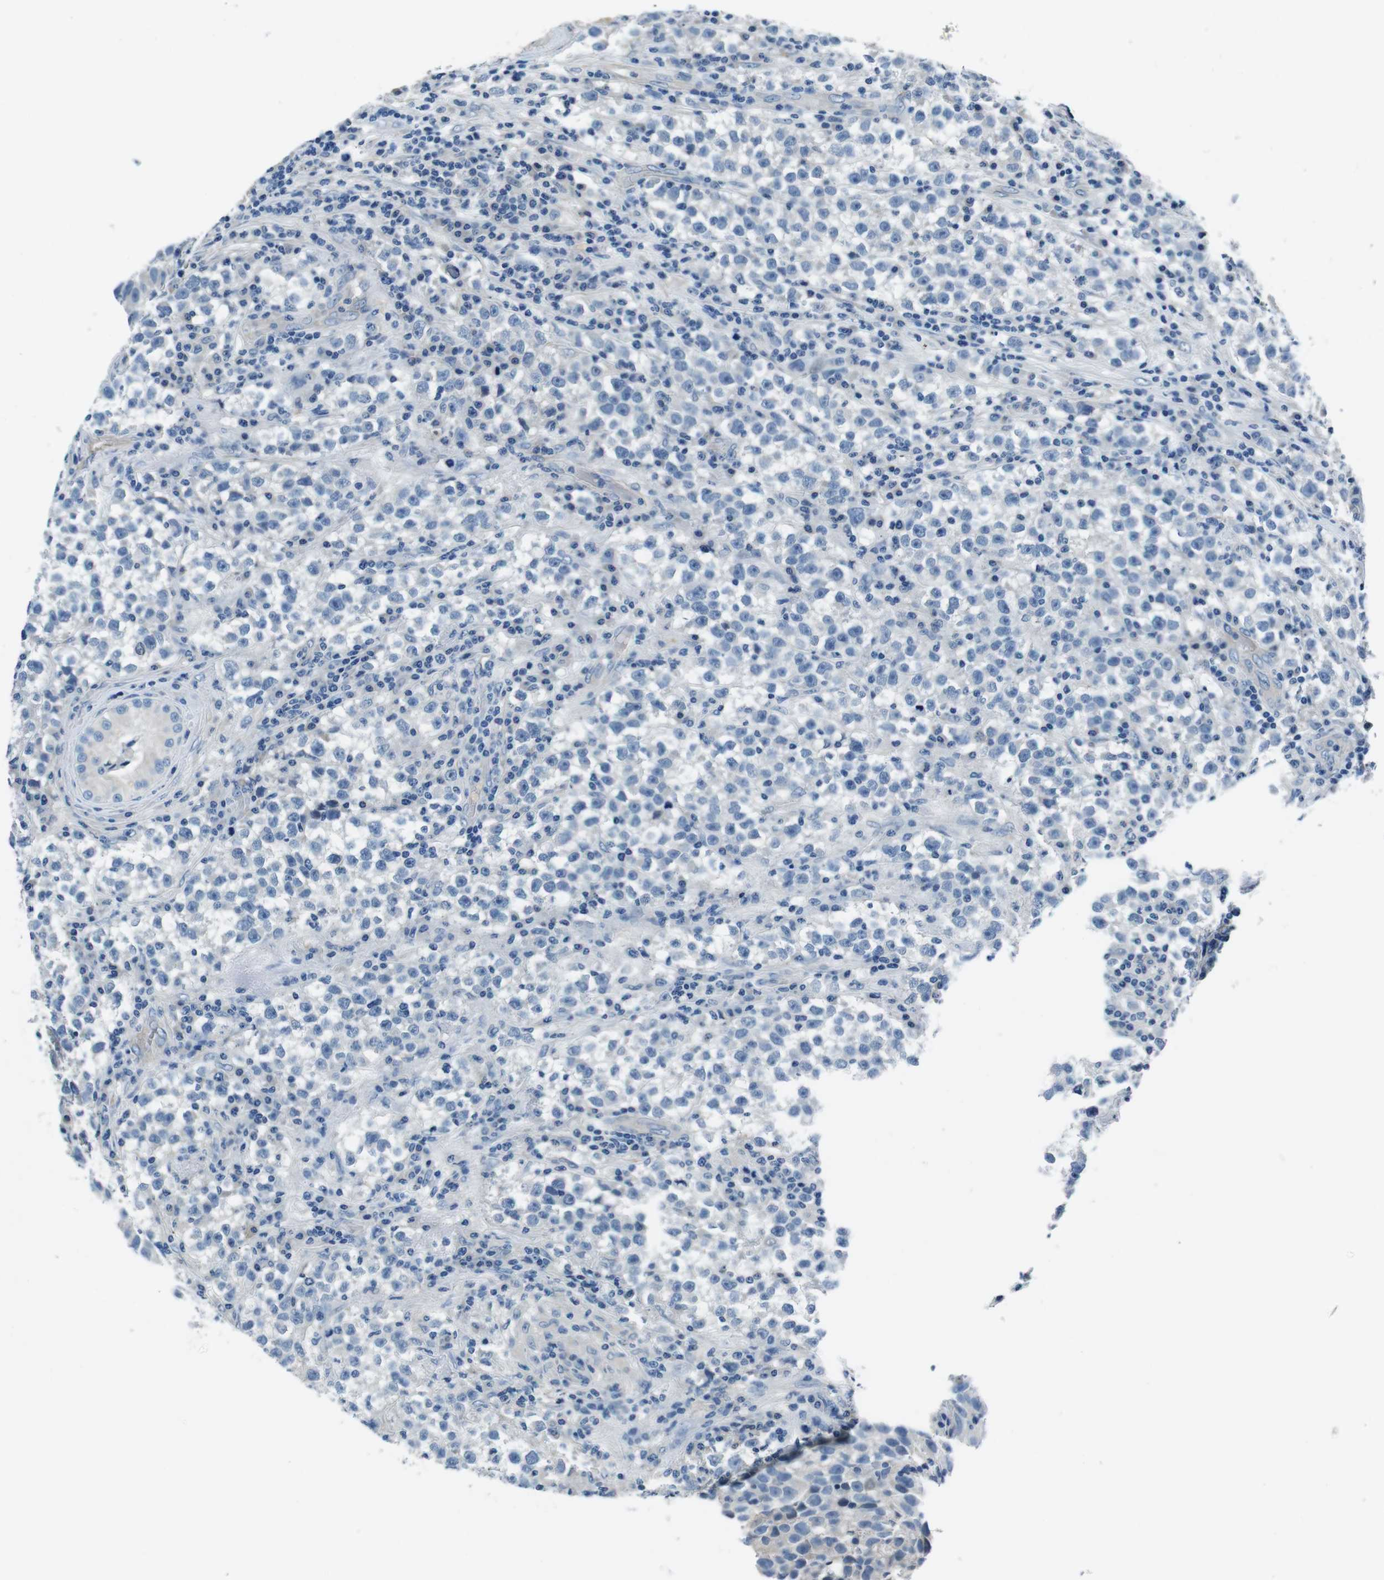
{"staining": {"intensity": "negative", "quantity": "none", "location": "none"}, "tissue": "testis cancer", "cell_type": "Tumor cells", "image_type": "cancer", "snomed": [{"axis": "morphology", "description": "Seminoma, NOS"}, {"axis": "topography", "description": "Testis"}], "caption": "An image of human testis cancer is negative for staining in tumor cells.", "gene": "CASQ1", "patient": {"sex": "male", "age": 22}}